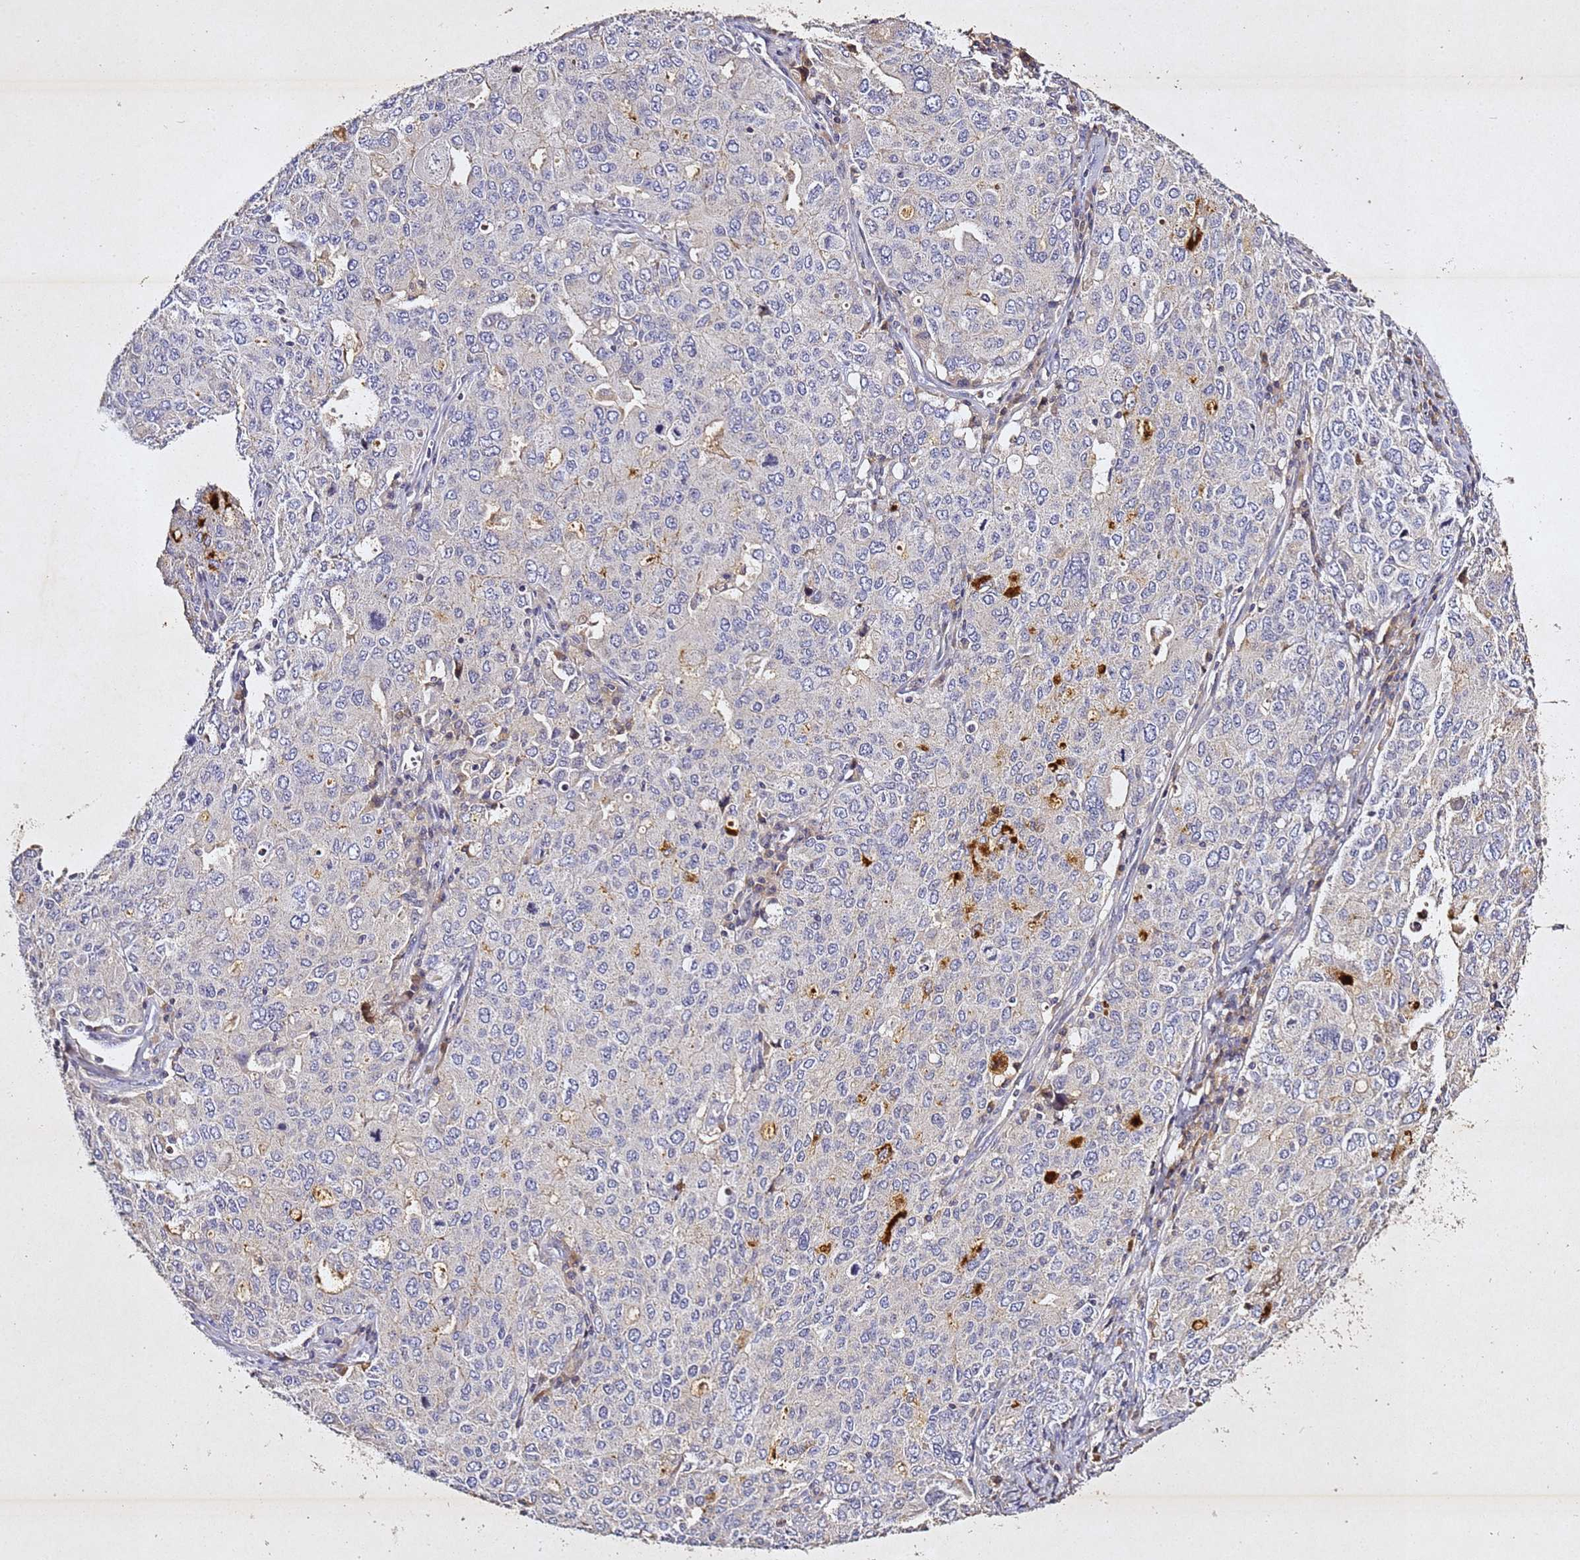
{"staining": {"intensity": "negative", "quantity": "none", "location": "none"}, "tissue": "ovarian cancer", "cell_type": "Tumor cells", "image_type": "cancer", "snomed": [{"axis": "morphology", "description": "Carcinoma, endometroid"}, {"axis": "topography", "description": "Ovary"}], "caption": "Tumor cells show no significant protein staining in ovarian endometroid carcinoma.", "gene": "SV2B", "patient": {"sex": "female", "age": 62}}